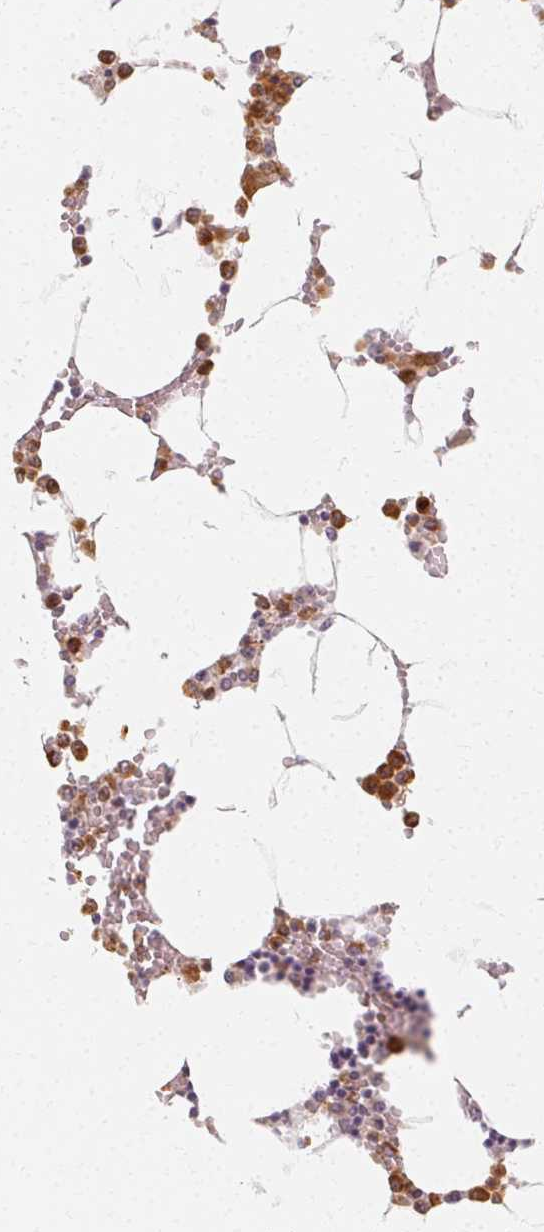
{"staining": {"intensity": "strong", "quantity": "<25%", "location": "cytoplasmic/membranous,nuclear"}, "tissue": "bone marrow", "cell_type": "Hematopoietic cells", "image_type": "normal", "snomed": [{"axis": "morphology", "description": "Normal tissue, NOS"}, {"axis": "topography", "description": "Bone marrow"}], "caption": "Unremarkable bone marrow exhibits strong cytoplasmic/membranous,nuclear expression in about <25% of hematopoietic cells (DAB = brown stain, brightfield microscopy at high magnification)..", "gene": "CLCNKA", "patient": {"sex": "male", "age": 64}}